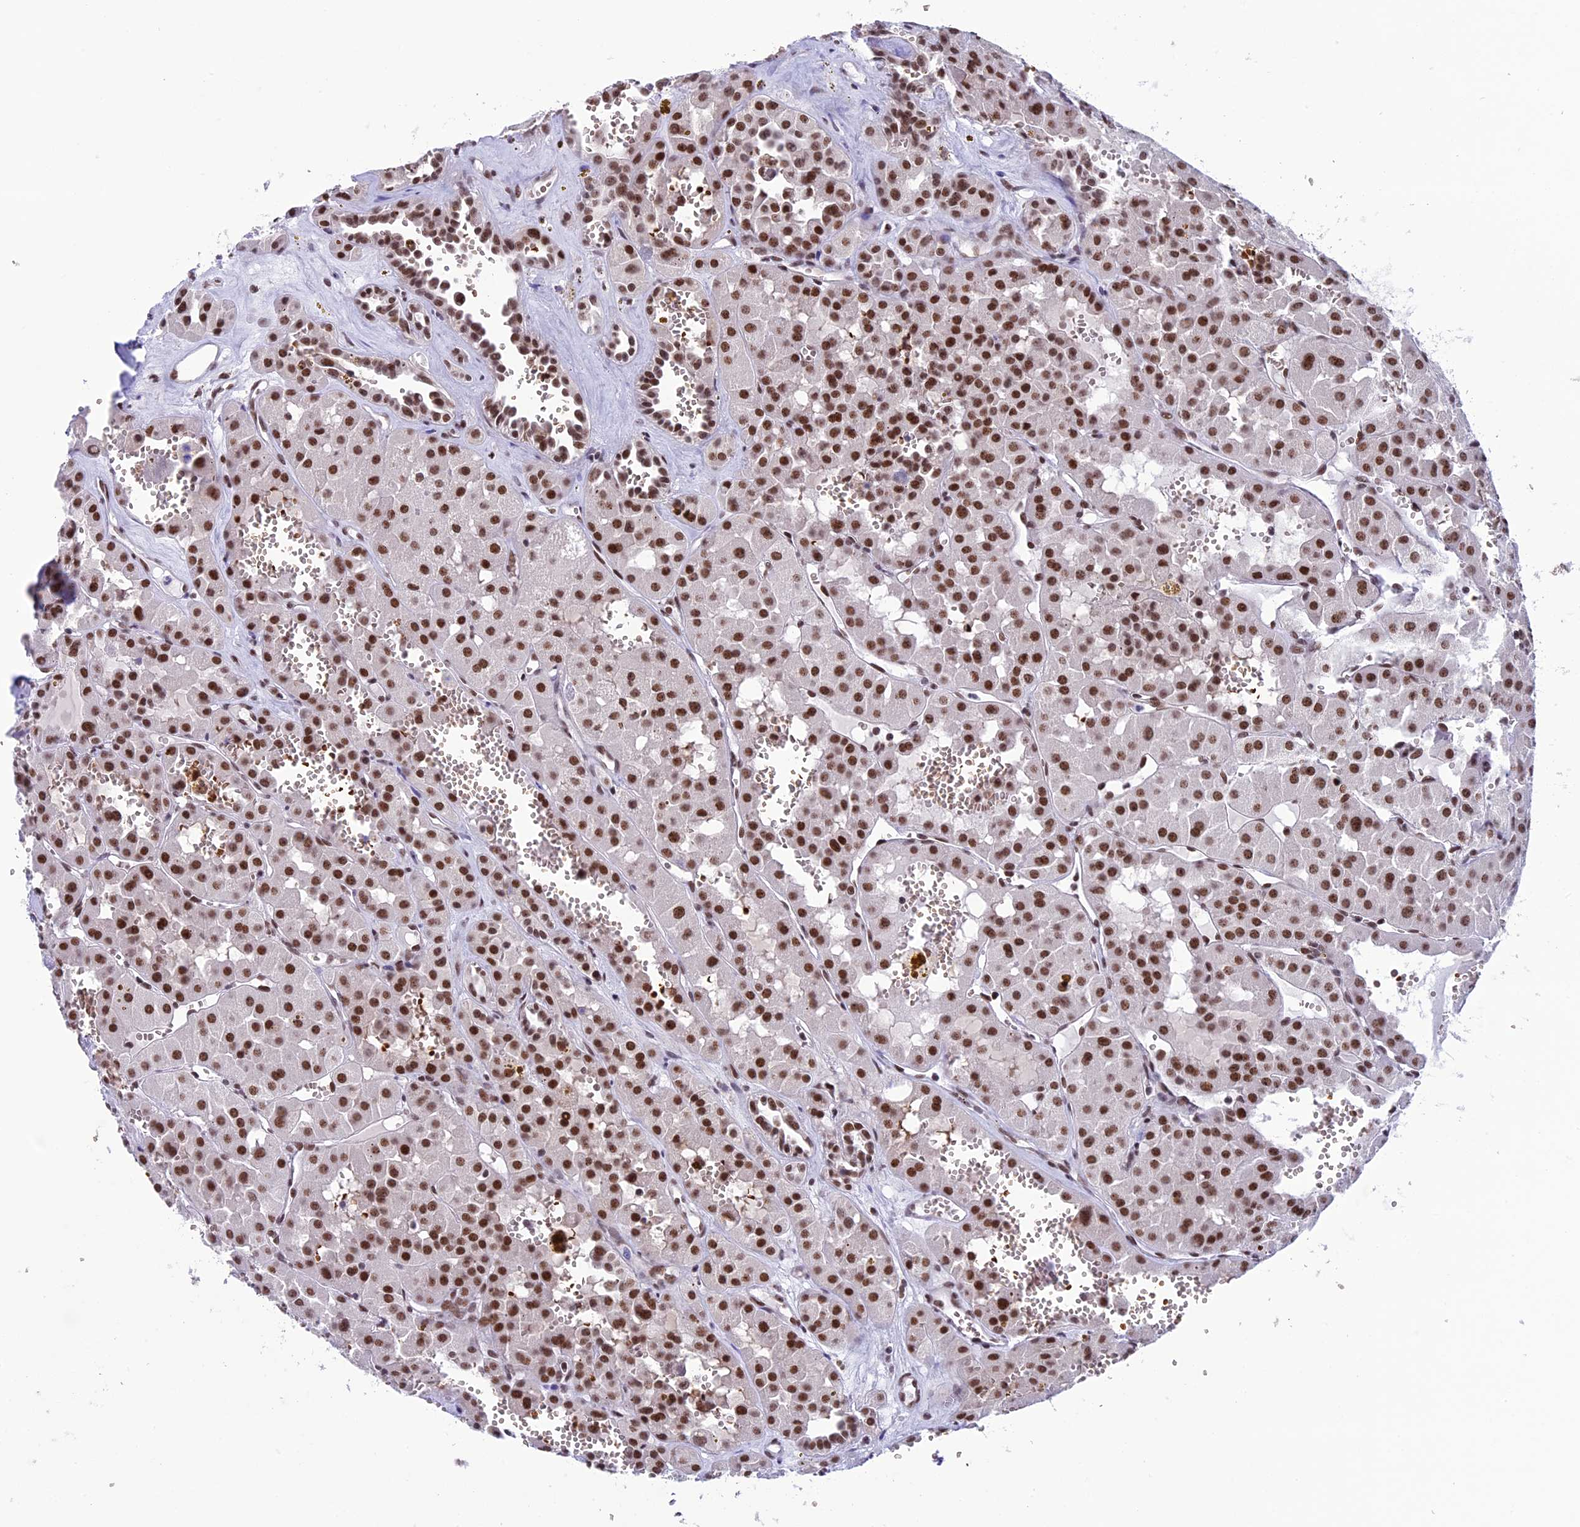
{"staining": {"intensity": "strong", "quantity": ">75%", "location": "nuclear"}, "tissue": "renal cancer", "cell_type": "Tumor cells", "image_type": "cancer", "snomed": [{"axis": "morphology", "description": "Carcinoma, NOS"}, {"axis": "topography", "description": "Kidney"}], "caption": "Strong nuclear expression is present in approximately >75% of tumor cells in carcinoma (renal).", "gene": "MPHOSPH8", "patient": {"sex": "female", "age": 75}}